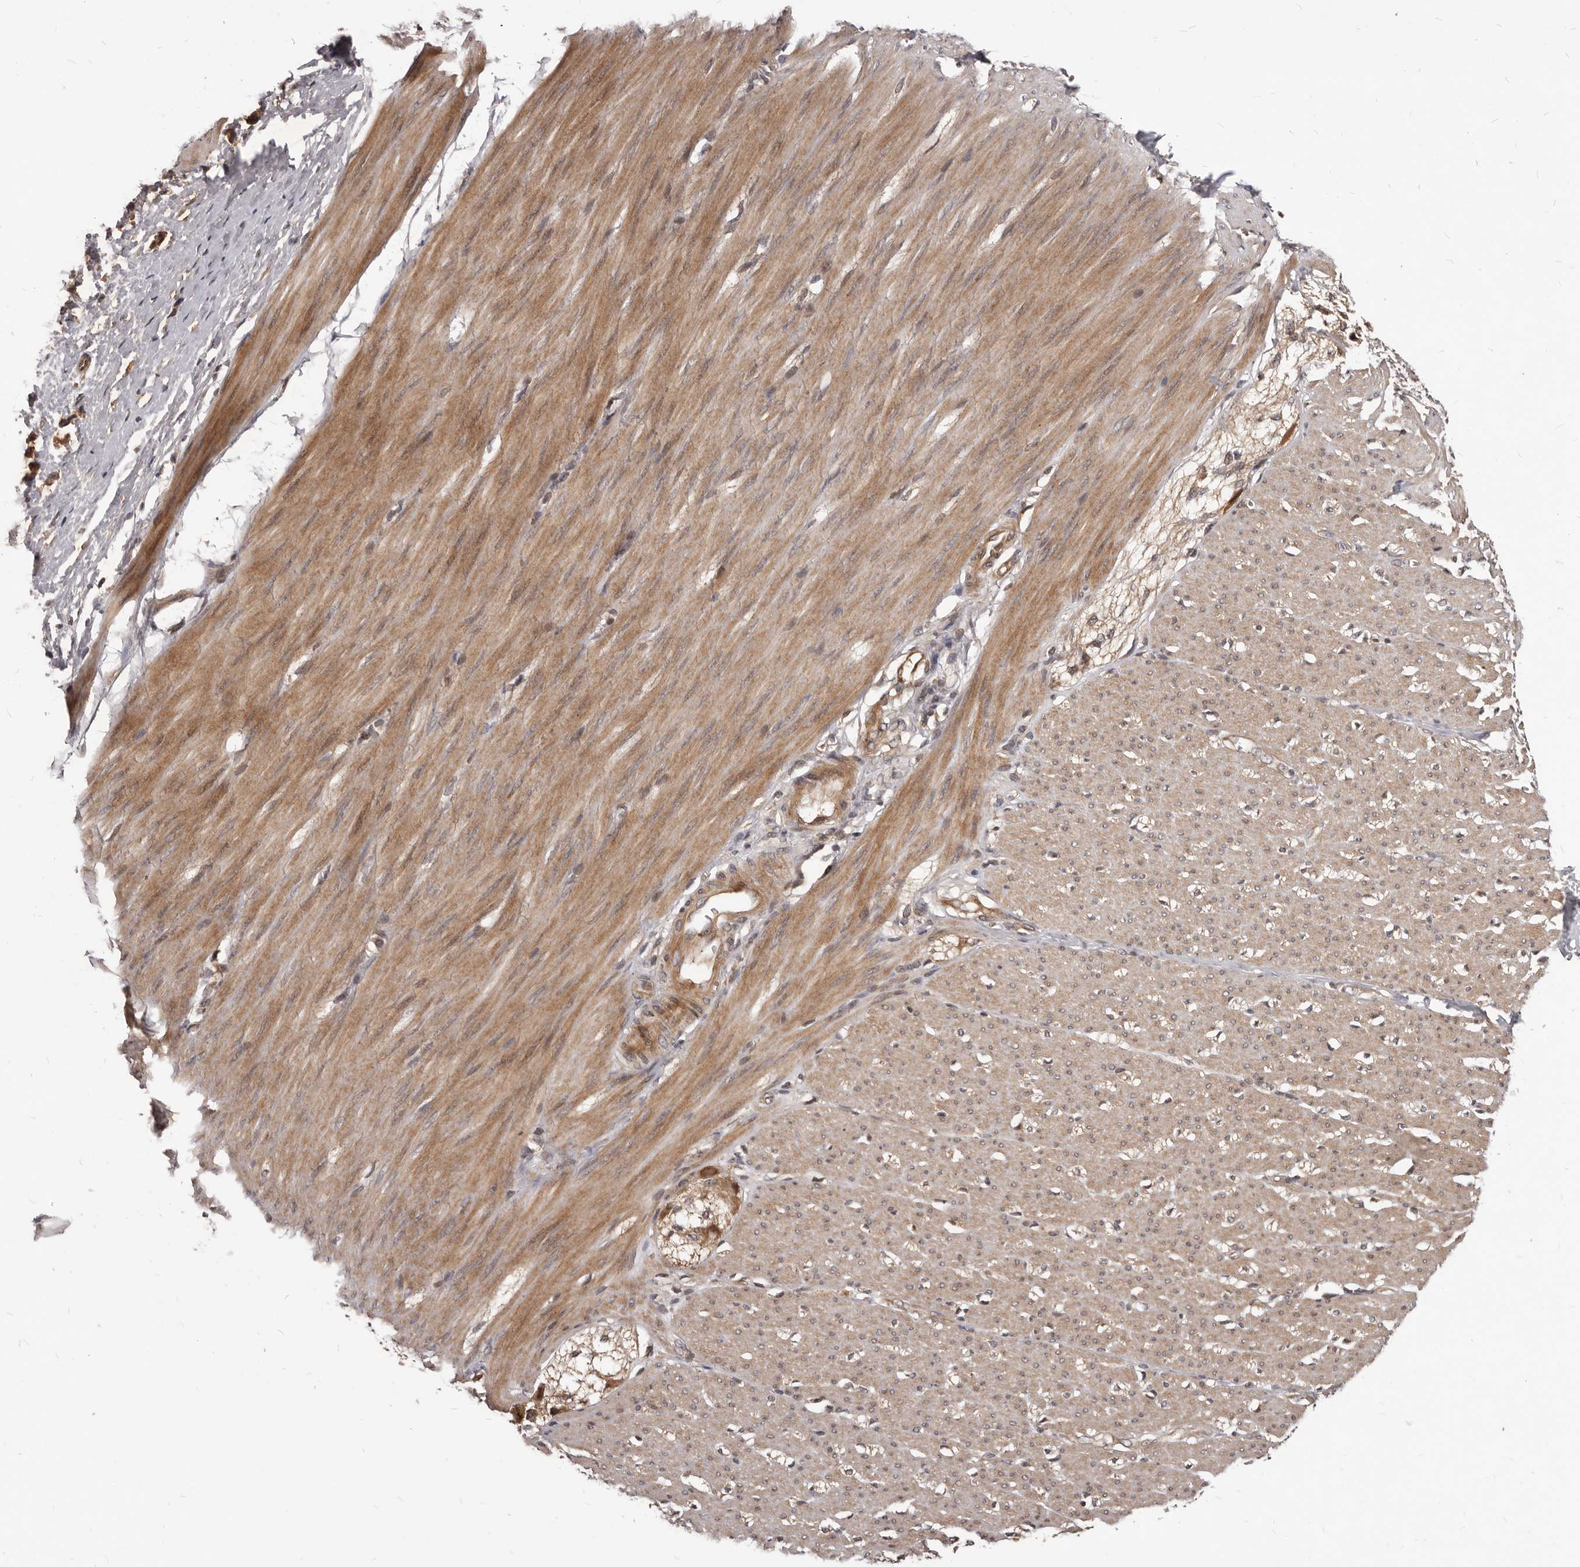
{"staining": {"intensity": "moderate", "quantity": ">75%", "location": "cytoplasmic/membranous"}, "tissue": "smooth muscle", "cell_type": "Smooth muscle cells", "image_type": "normal", "snomed": [{"axis": "morphology", "description": "Normal tissue, NOS"}, {"axis": "morphology", "description": "Adenocarcinoma, NOS"}, {"axis": "topography", "description": "Colon"}, {"axis": "topography", "description": "Peripheral nerve tissue"}], "caption": "Smooth muscle stained with immunohistochemistry (IHC) reveals moderate cytoplasmic/membranous staining in about >75% of smooth muscle cells.", "gene": "GABPB2", "patient": {"sex": "male", "age": 14}}